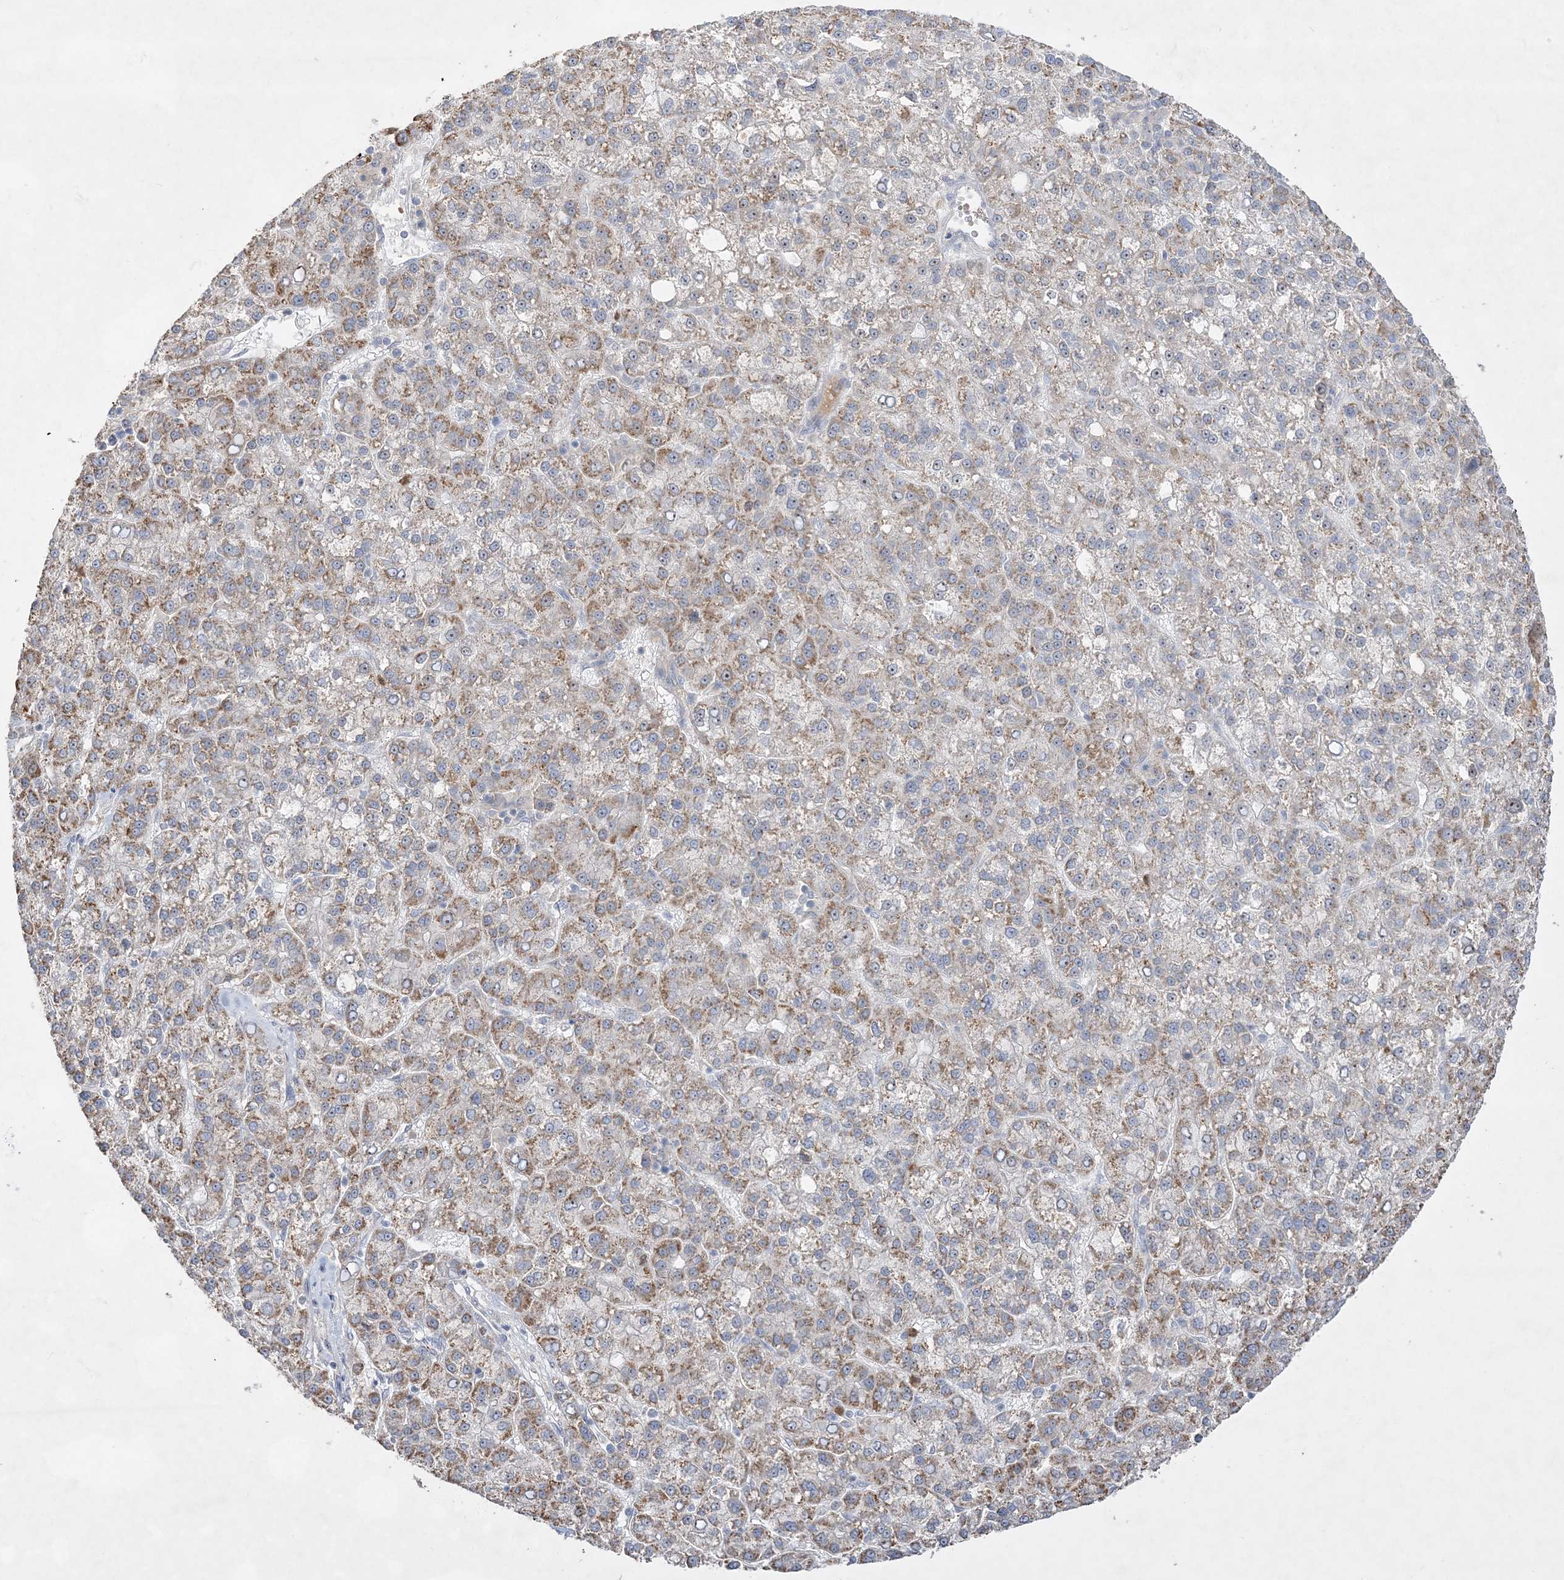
{"staining": {"intensity": "moderate", "quantity": ">75%", "location": "cytoplasmic/membranous"}, "tissue": "liver cancer", "cell_type": "Tumor cells", "image_type": "cancer", "snomed": [{"axis": "morphology", "description": "Carcinoma, Hepatocellular, NOS"}, {"axis": "topography", "description": "Liver"}], "caption": "Brown immunohistochemical staining in liver hepatocellular carcinoma shows moderate cytoplasmic/membranous positivity in about >75% of tumor cells.", "gene": "NOP16", "patient": {"sex": "female", "age": 58}}